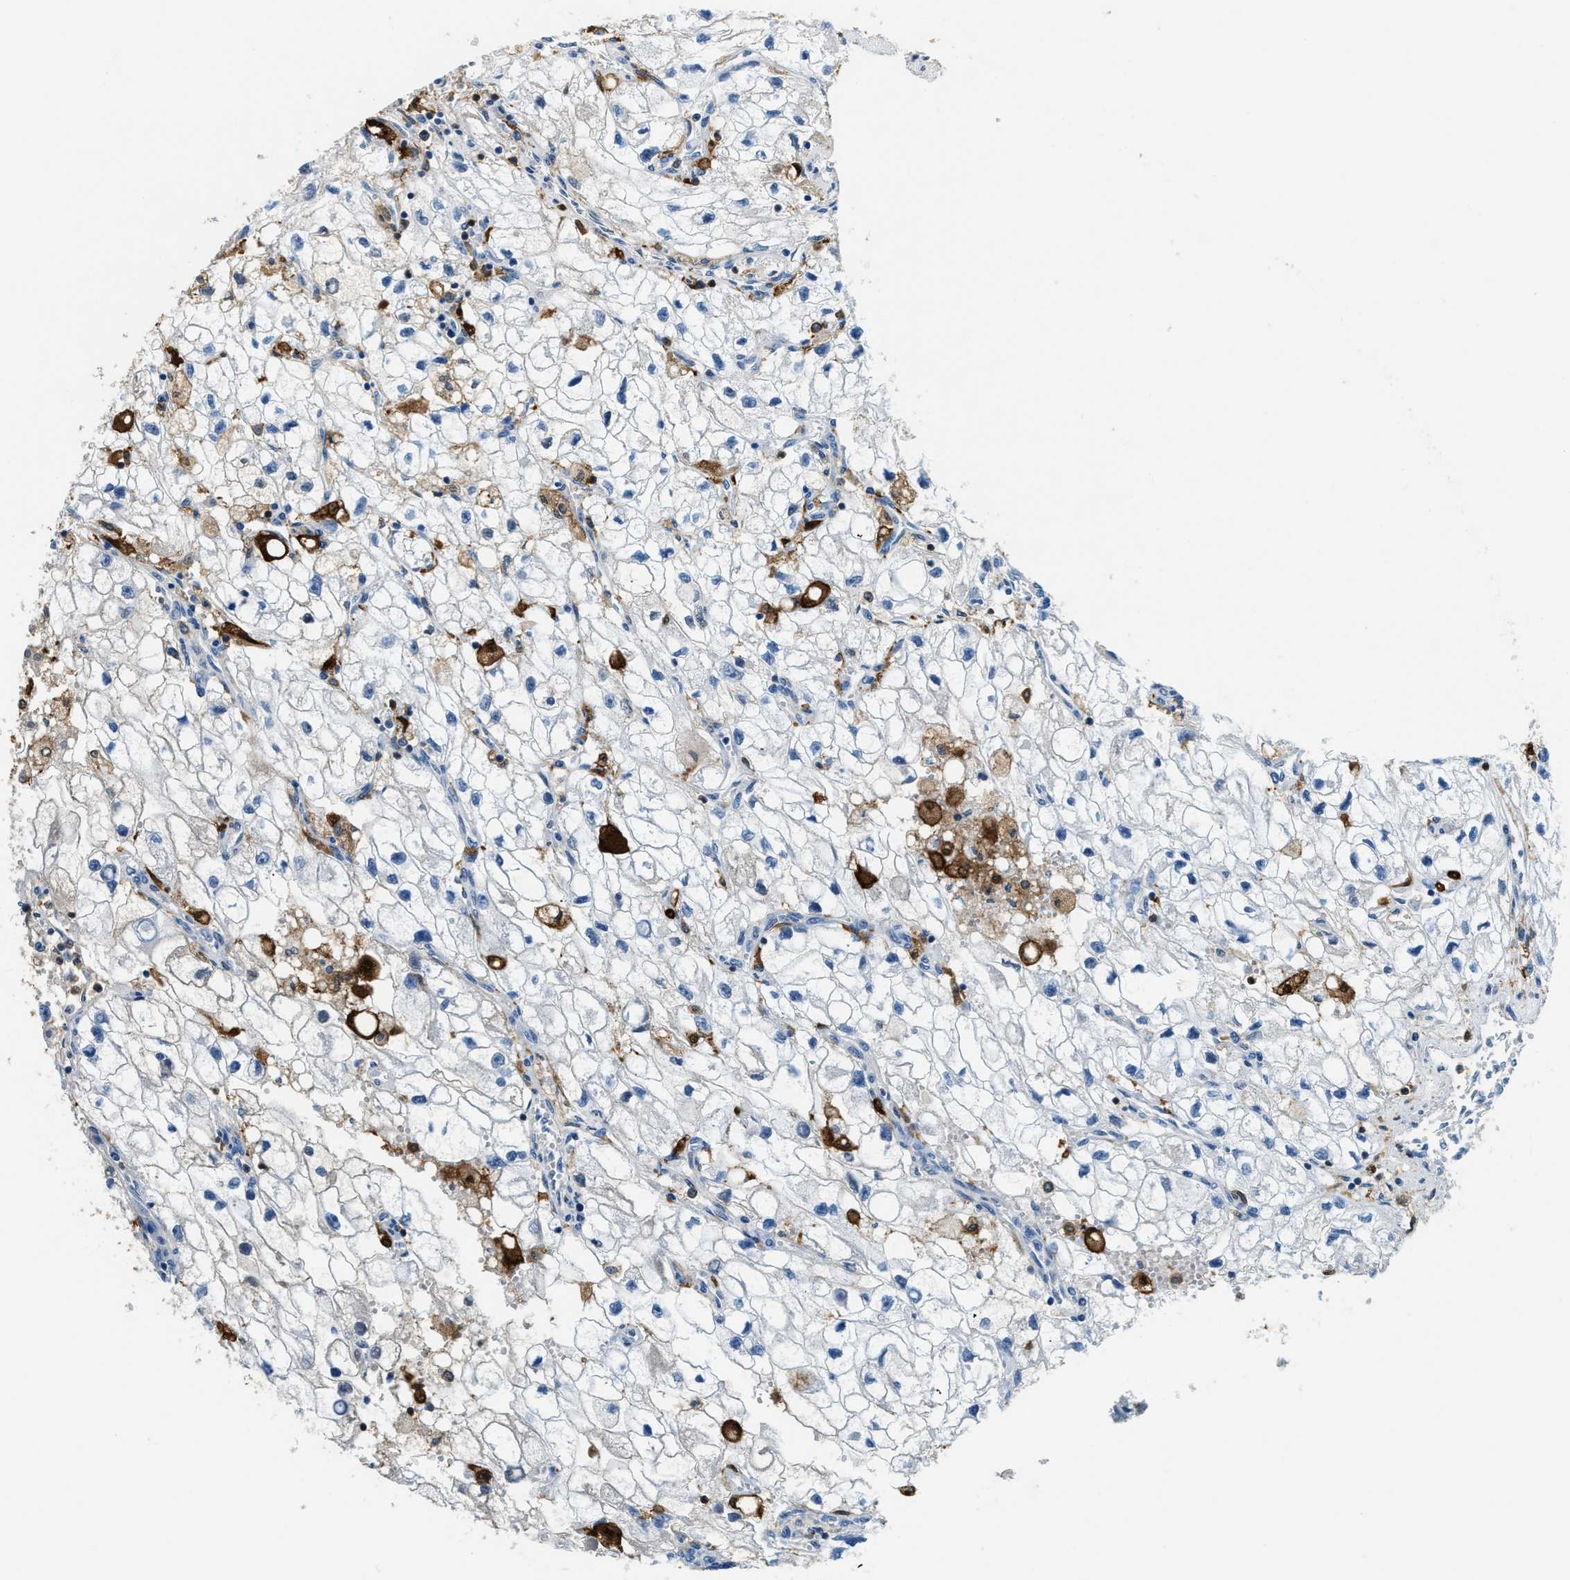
{"staining": {"intensity": "negative", "quantity": "none", "location": "none"}, "tissue": "renal cancer", "cell_type": "Tumor cells", "image_type": "cancer", "snomed": [{"axis": "morphology", "description": "Adenocarcinoma, NOS"}, {"axis": "topography", "description": "Kidney"}], "caption": "Micrograph shows no significant protein expression in tumor cells of renal adenocarcinoma. (IHC, brightfield microscopy, high magnification).", "gene": "CAPG", "patient": {"sex": "female", "age": 70}}